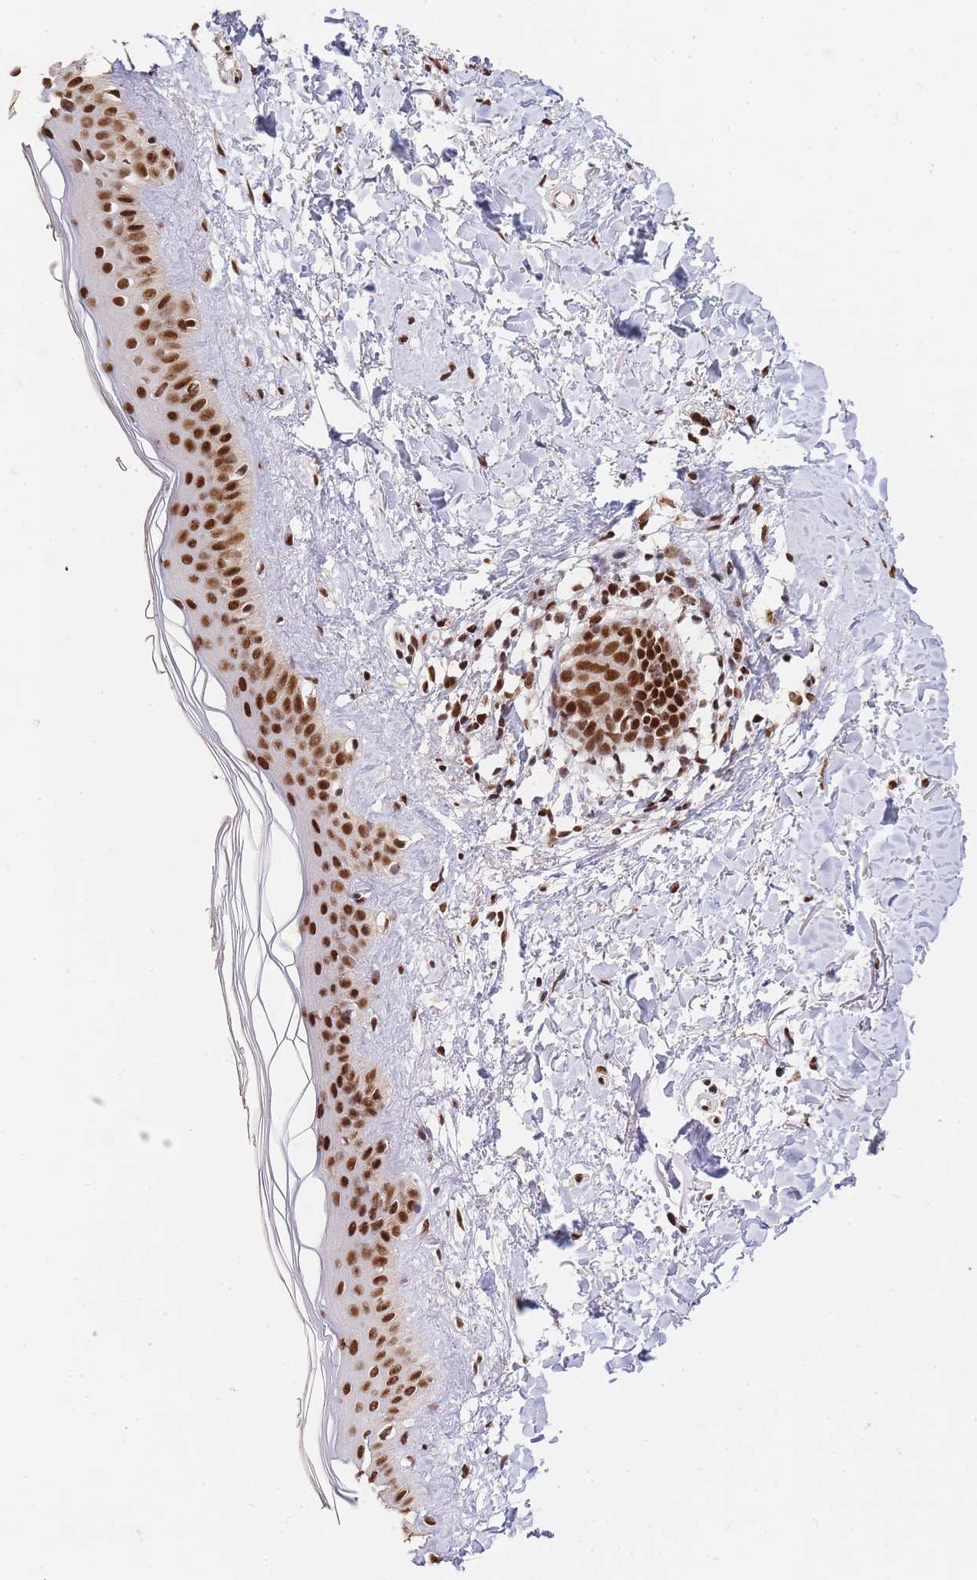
{"staining": {"intensity": "strong", "quantity": ">75%", "location": "nuclear"}, "tissue": "skin", "cell_type": "Fibroblasts", "image_type": "normal", "snomed": [{"axis": "morphology", "description": "Normal tissue, NOS"}, {"axis": "topography", "description": "Skin"}], "caption": "A brown stain labels strong nuclear expression of a protein in fibroblasts of unremarkable human skin. (Brightfield microscopy of DAB IHC at high magnification).", "gene": "PRKDC", "patient": {"sex": "female", "age": 58}}